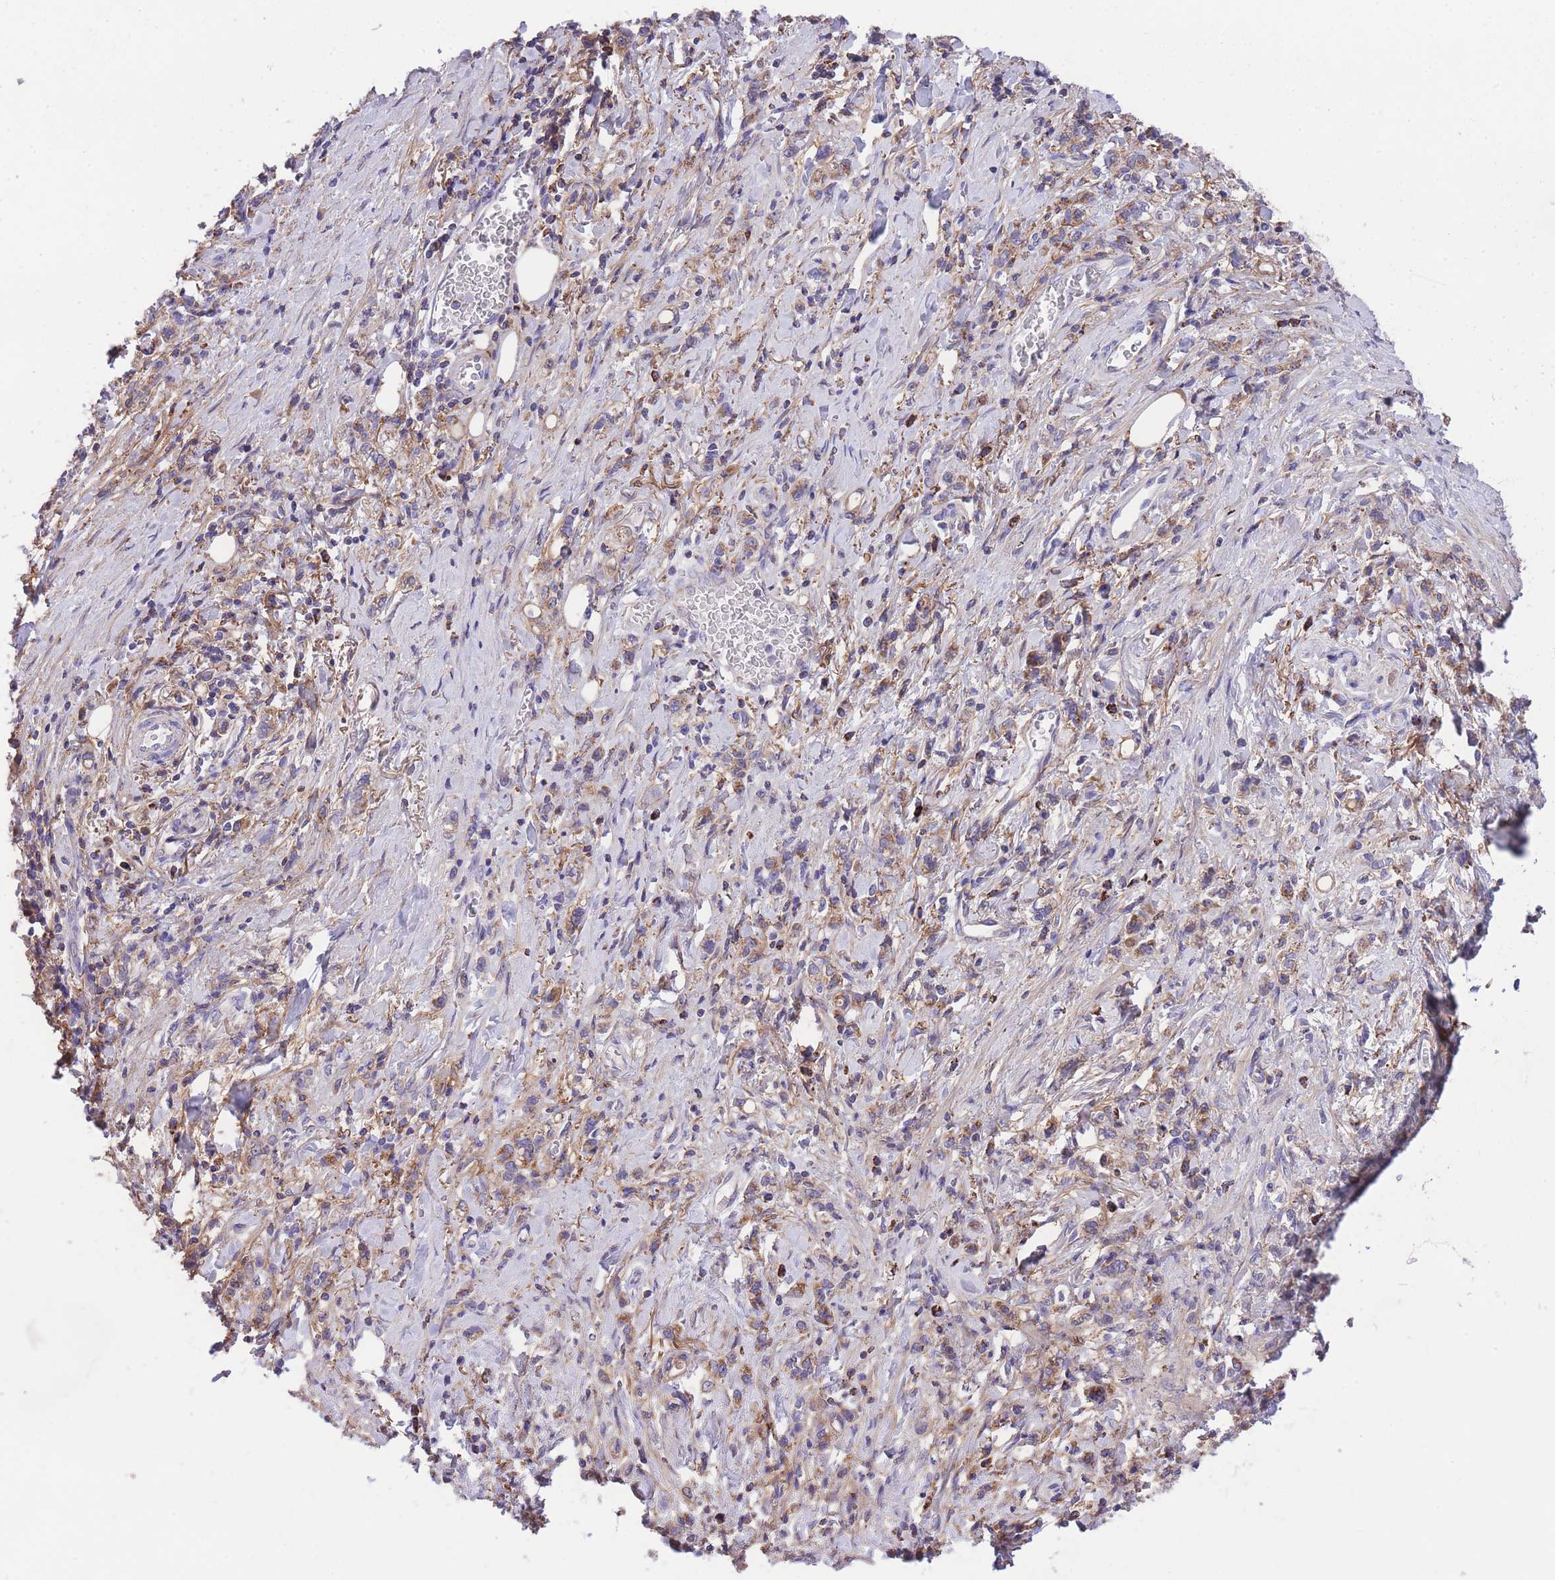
{"staining": {"intensity": "moderate", "quantity": "<25%", "location": "cytoplasmic/membranous"}, "tissue": "stomach cancer", "cell_type": "Tumor cells", "image_type": "cancer", "snomed": [{"axis": "morphology", "description": "Adenocarcinoma, NOS"}, {"axis": "topography", "description": "Stomach"}], "caption": "Protein expression analysis of stomach cancer (adenocarcinoma) demonstrates moderate cytoplasmic/membranous positivity in about <25% of tumor cells.", "gene": "ST3GAL3", "patient": {"sex": "male", "age": 77}}